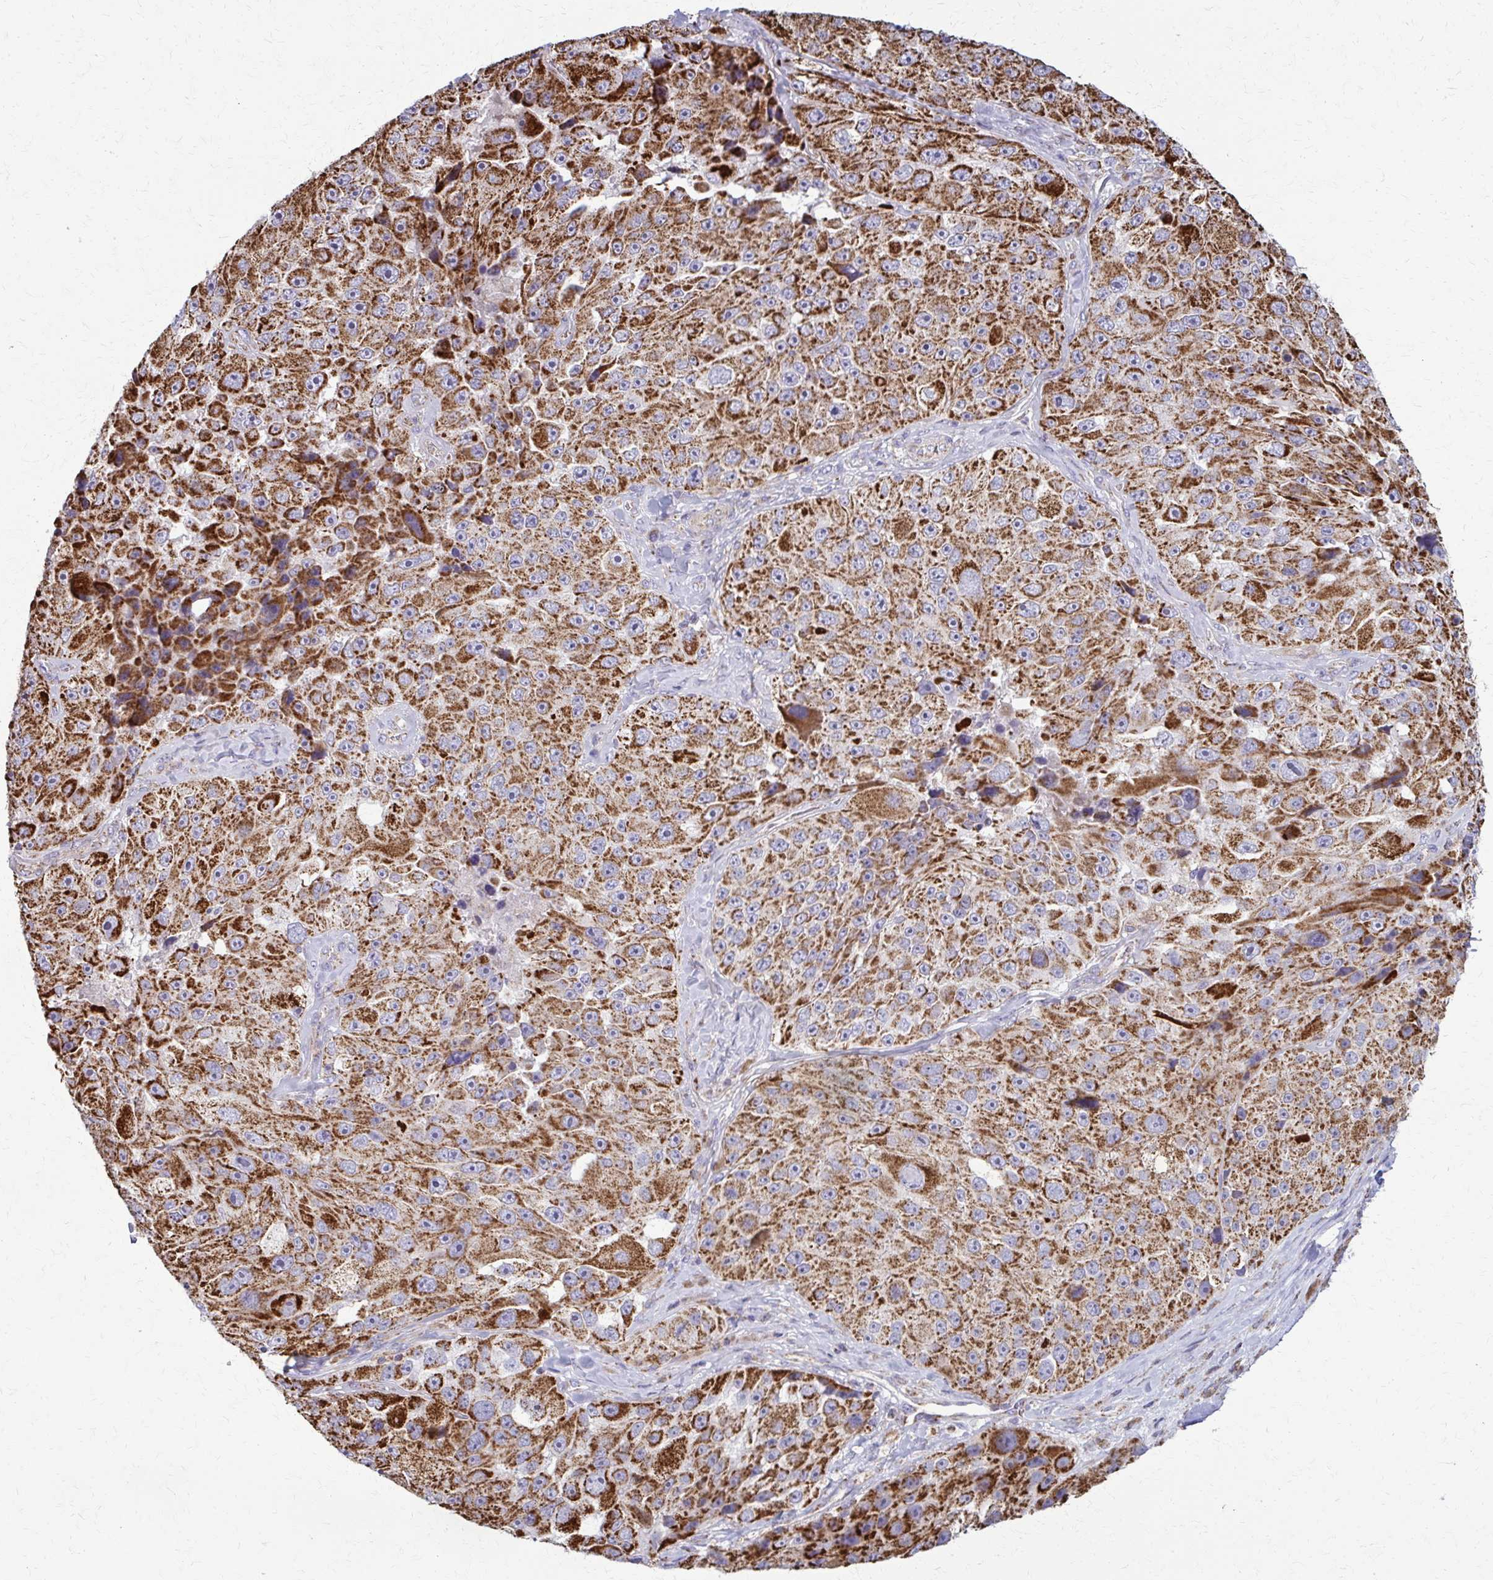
{"staining": {"intensity": "strong", "quantity": ">75%", "location": "cytoplasmic/membranous"}, "tissue": "melanoma", "cell_type": "Tumor cells", "image_type": "cancer", "snomed": [{"axis": "morphology", "description": "Malignant melanoma, Metastatic site"}, {"axis": "topography", "description": "Lymph node"}], "caption": "Immunohistochemical staining of human melanoma shows strong cytoplasmic/membranous protein staining in about >75% of tumor cells.", "gene": "TVP23A", "patient": {"sex": "male", "age": 62}}